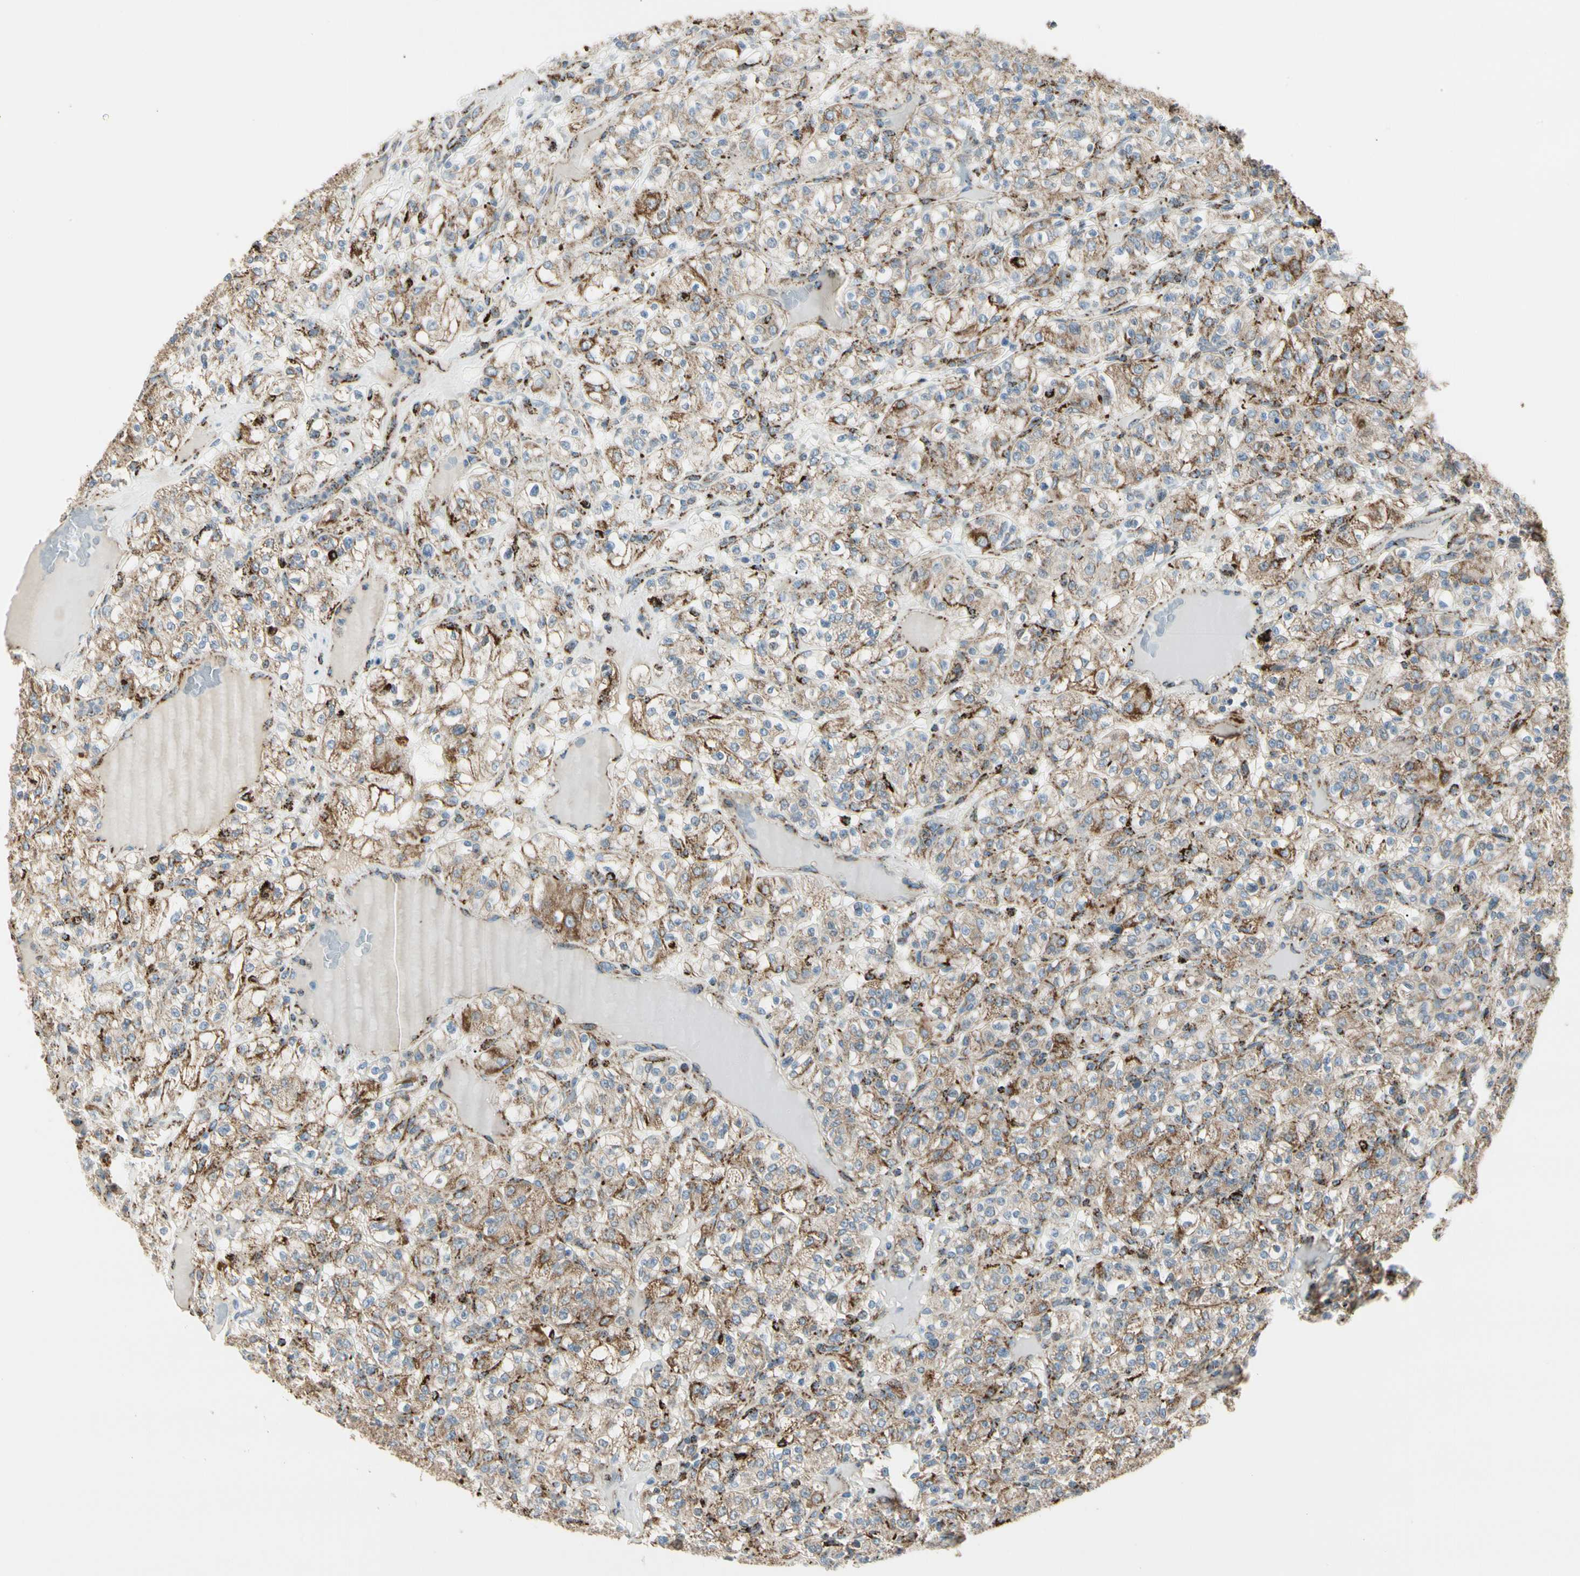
{"staining": {"intensity": "moderate", "quantity": ">75%", "location": "cytoplasmic/membranous"}, "tissue": "renal cancer", "cell_type": "Tumor cells", "image_type": "cancer", "snomed": [{"axis": "morphology", "description": "Normal tissue, NOS"}, {"axis": "morphology", "description": "Adenocarcinoma, NOS"}, {"axis": "topography", "description": "Kidney"}], "caption": "High-magnification brightfield microscopy of renal adenocarcinoma stained with DAB (brown) and counterstained with hematoxylin (blue). tumor cells exhibit moderate cytoplasmic/membranous expression is seen in about>75% of cells. The staining was performed using DAB (3,3'-diaminobenzidine) to visualize the protein expression in brown, while the nuclei were stained in blue with hematoxylin (Magnification: 20x).", "gene": "ME2", "patient": {"sex": "female", "age": 72}}